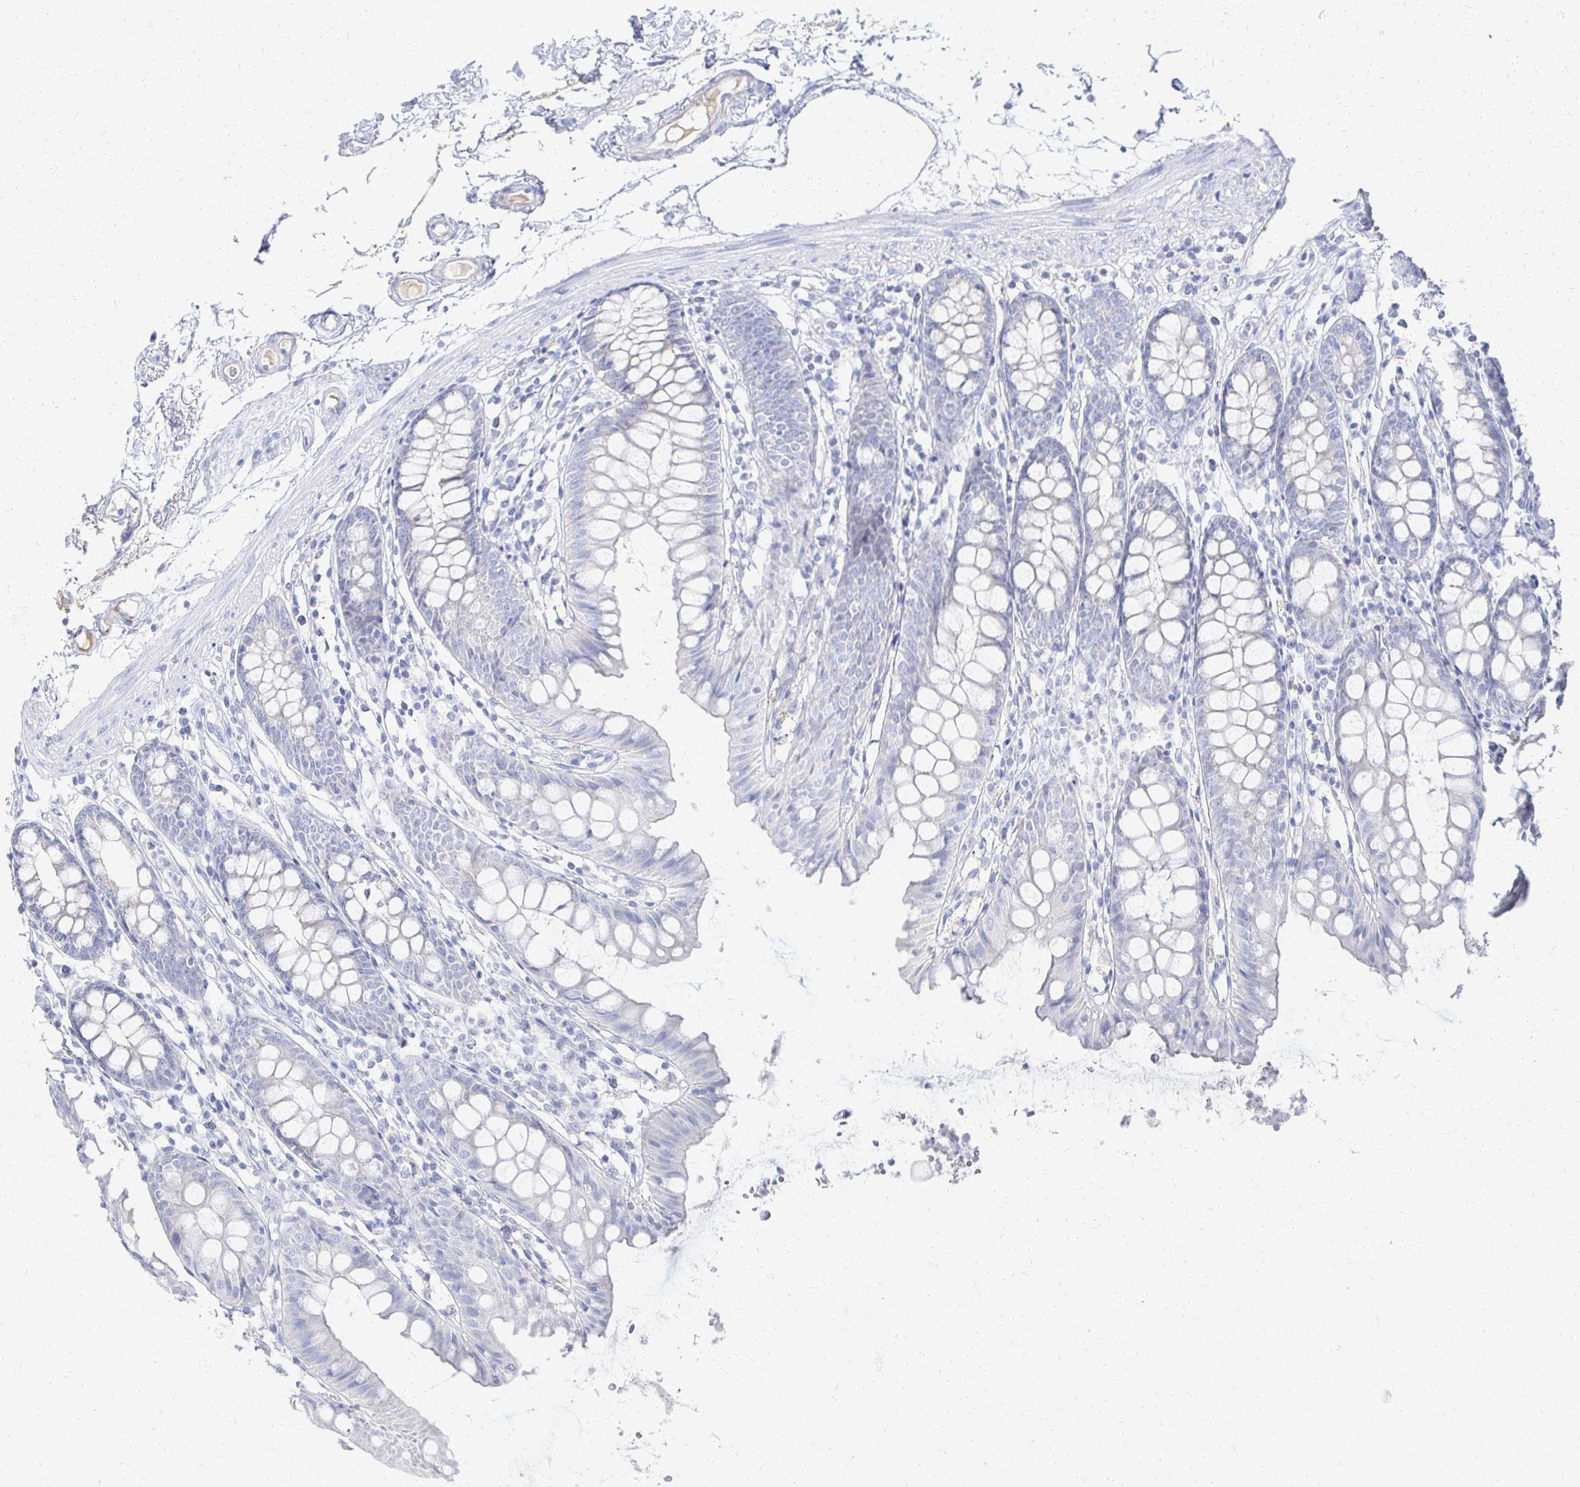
{"staining": {"intensity": "negative", "quantity": "none", "location": "none"}, "tissue": "colon", "cell_type": "Endothelial cells", "image_type": "normal", "snomed": [{"axis": "morphology", "description": "Normal tissue, NOS"}, {"axis": "topography", "description": "Colon"}], "caption": "This is an immunohistochemistry (IHC) micrograph of unremarkable human colon. There is no expression in endothelial cells.", "gene": "PRR20A", "patient": {"sex": "female", "age": 84}}